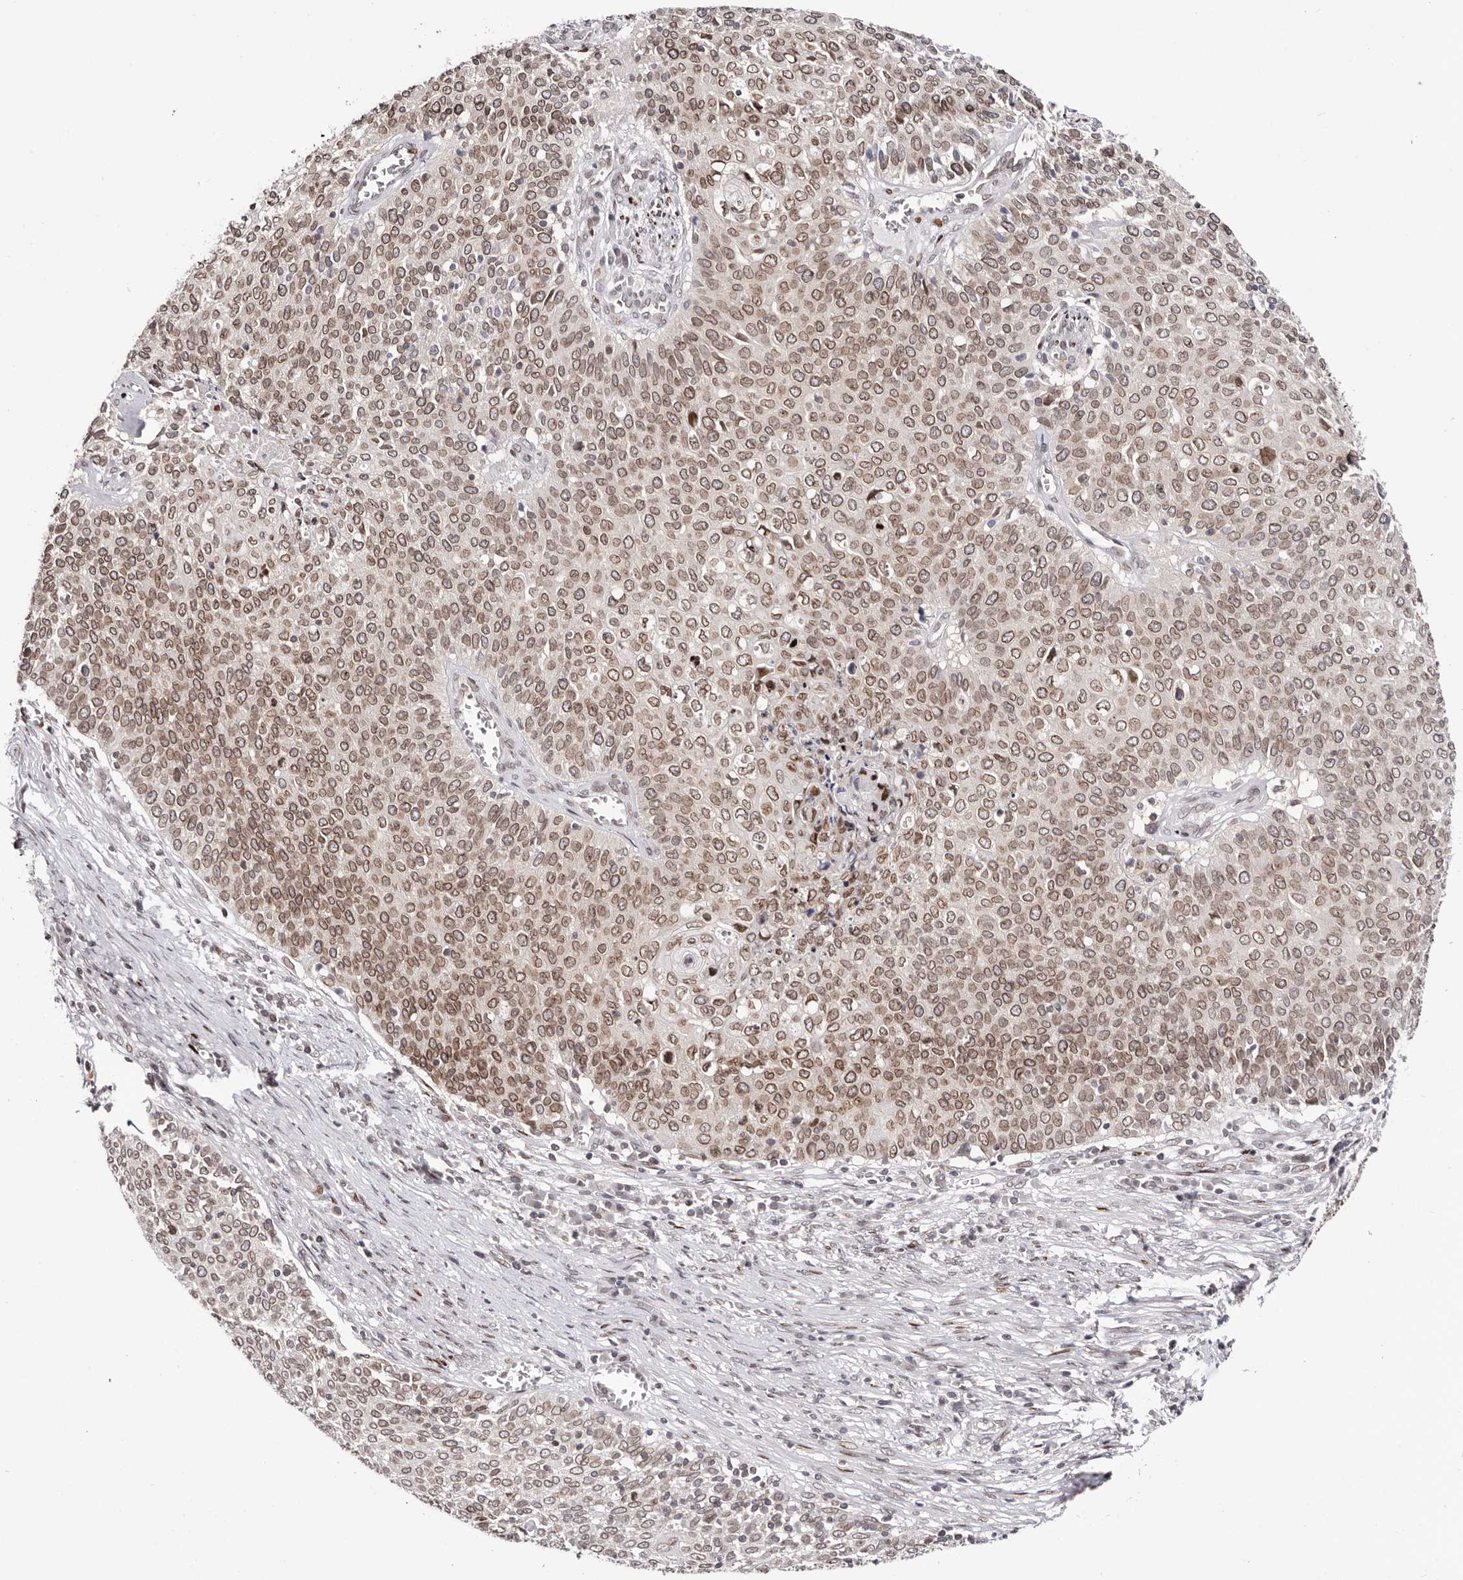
{"staining": {"intensity": "moderate", "quantity": ">75%", "location": "cytoplasmic/membranous,nuclear"}, "tissue": "cervical cancer", "cell_type": "Tumor cells", "image_type": "cancer", "snomed": [{"axis": "morphology", "description": "Squamous cell carcinoma, NOS"}, {"axis": "topography", "description": "Cervix"}], "caption": "Human cervical cancer stained with a protein marker shows moderate staining in tumor cells.", "gene": "NUP153", "patient": {"sex": "female", "age": 39}}